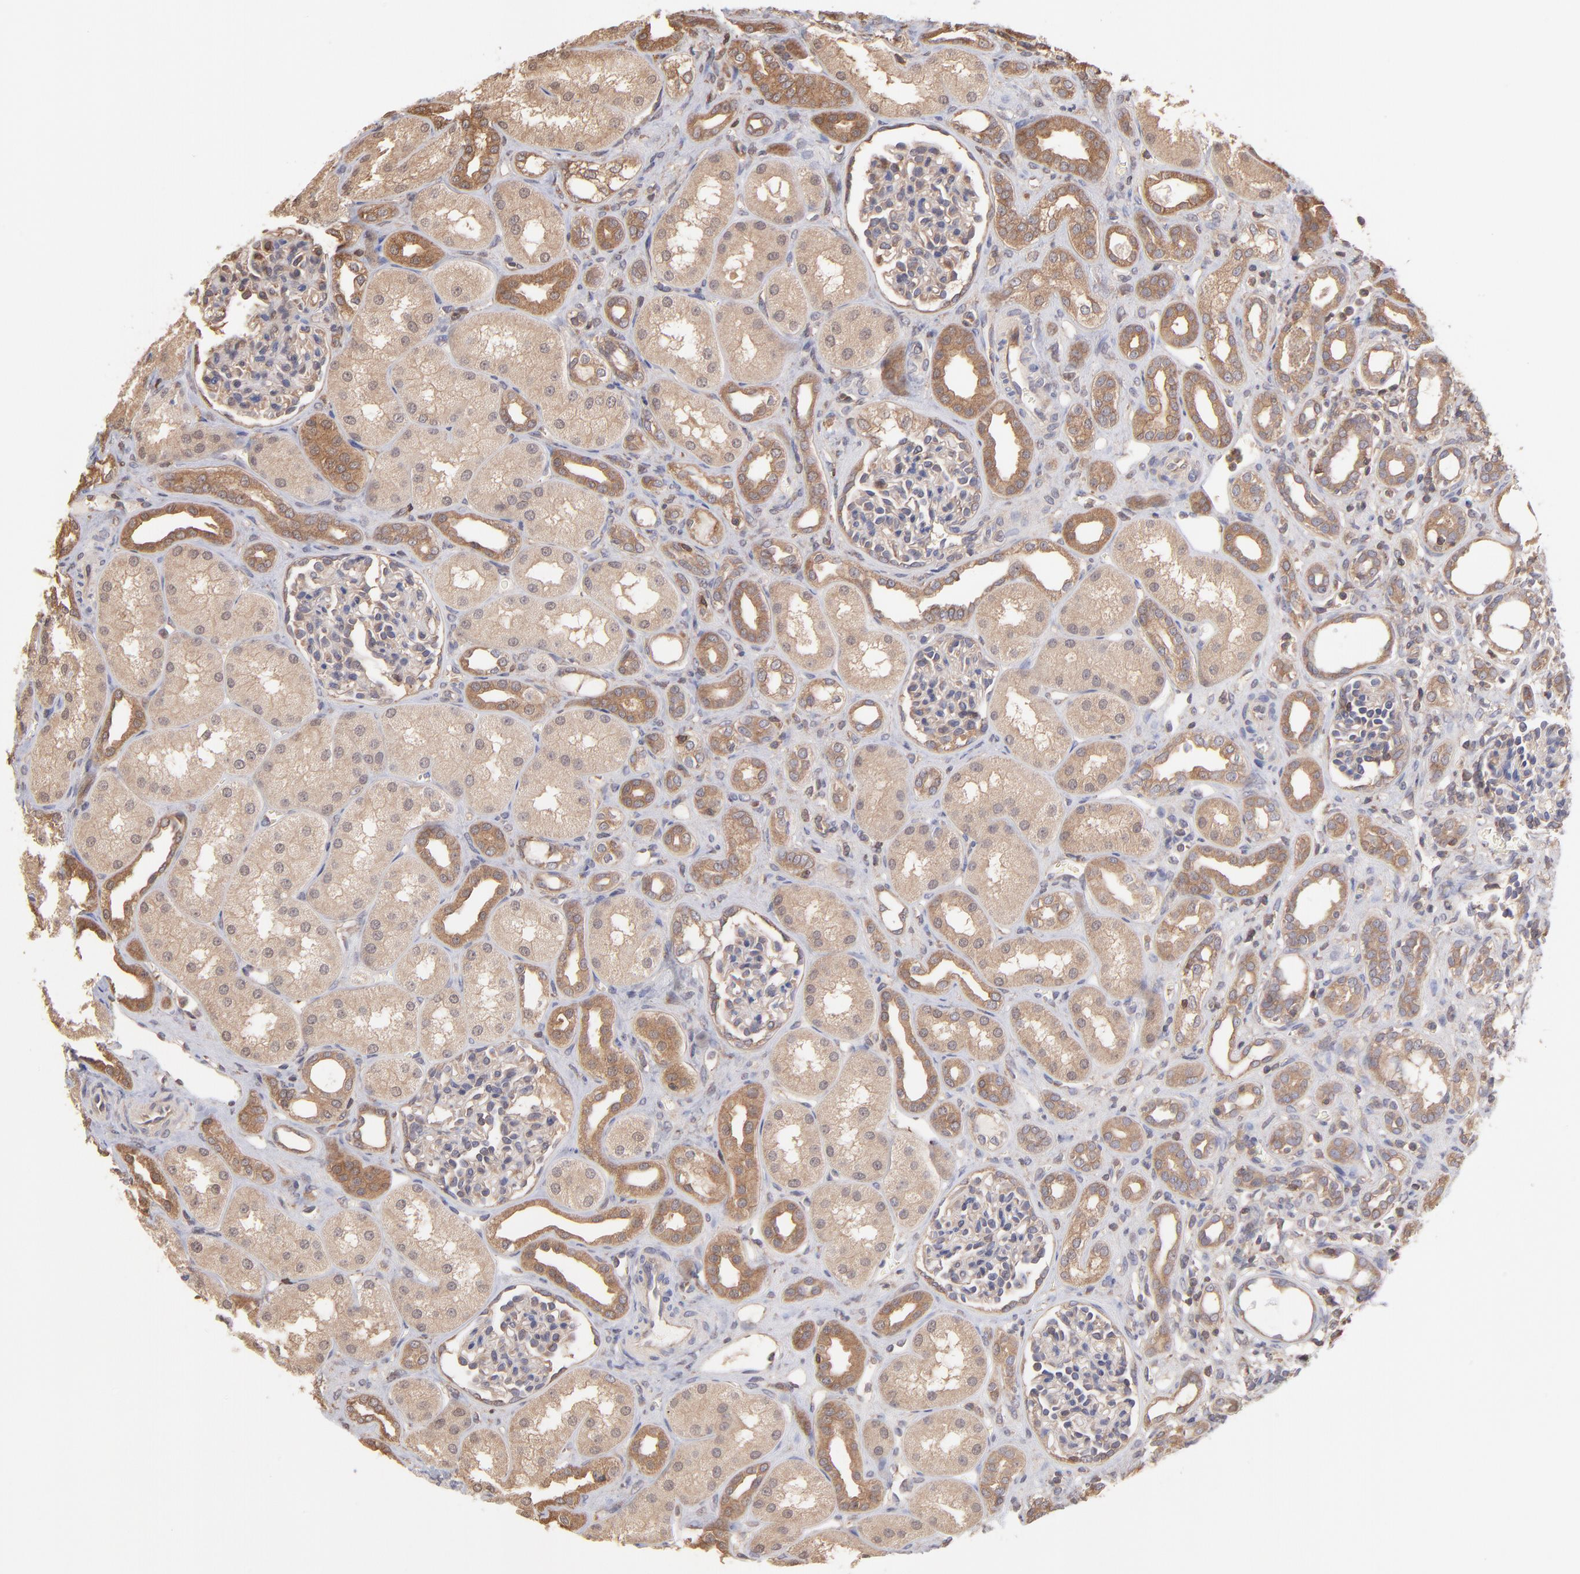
{"staining": {"intensity": "moderate", "quantity": "<25%", "location": "cytoplasmic/membranous"}, "tissue": "kidney", "cell_type": "Cells in glomeruli", "image_type": "normal", "snomed": [{"axis": "morphology", "description": "Normal tissue, NOS"}, {"axis": "topography", "description": "Kidney"}], "caption": "Moderate cytoplasmic/membranous protein positivity is identified in approximately <25% of cells in glomeruli in kidney. Using DAB (brown) and hematoxylin (blue) stains, captured at high magnification using brightfield microscopy.", "gene": "MAP2K2", "patient": {"sex": "male", "age": 7}}